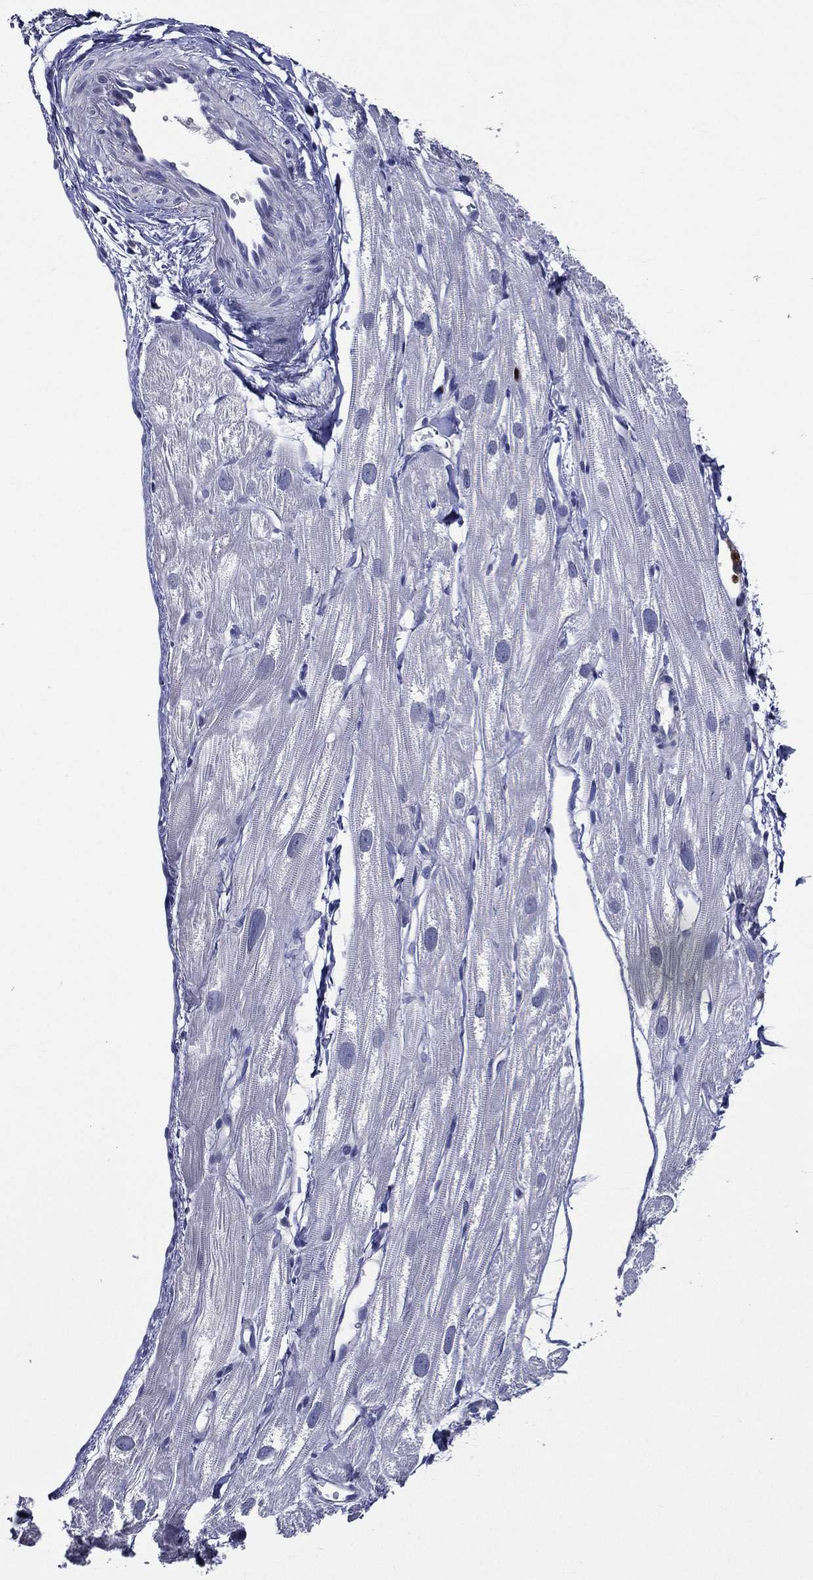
{"staining": {"intensity": "negative", "quantity": "none", "location": "none"}, "tissue": "heart muscle", "cell_type": "Cardiomyocytes", "image_type": "normal", "snomed": [{"axis": "morphology", "description": "Normal tissue, NOS"}, {"axis": "topography", "description": "Heart"}], "caption": "High power microscopy image of an IHC histopathology image of benign heart muscle, revealing no significant expression in cardiomyocytes. (DAB immunohistochemistry, high magnification).", "gene": "GPR171", "patient": {"sex": "male", "age": 58}}